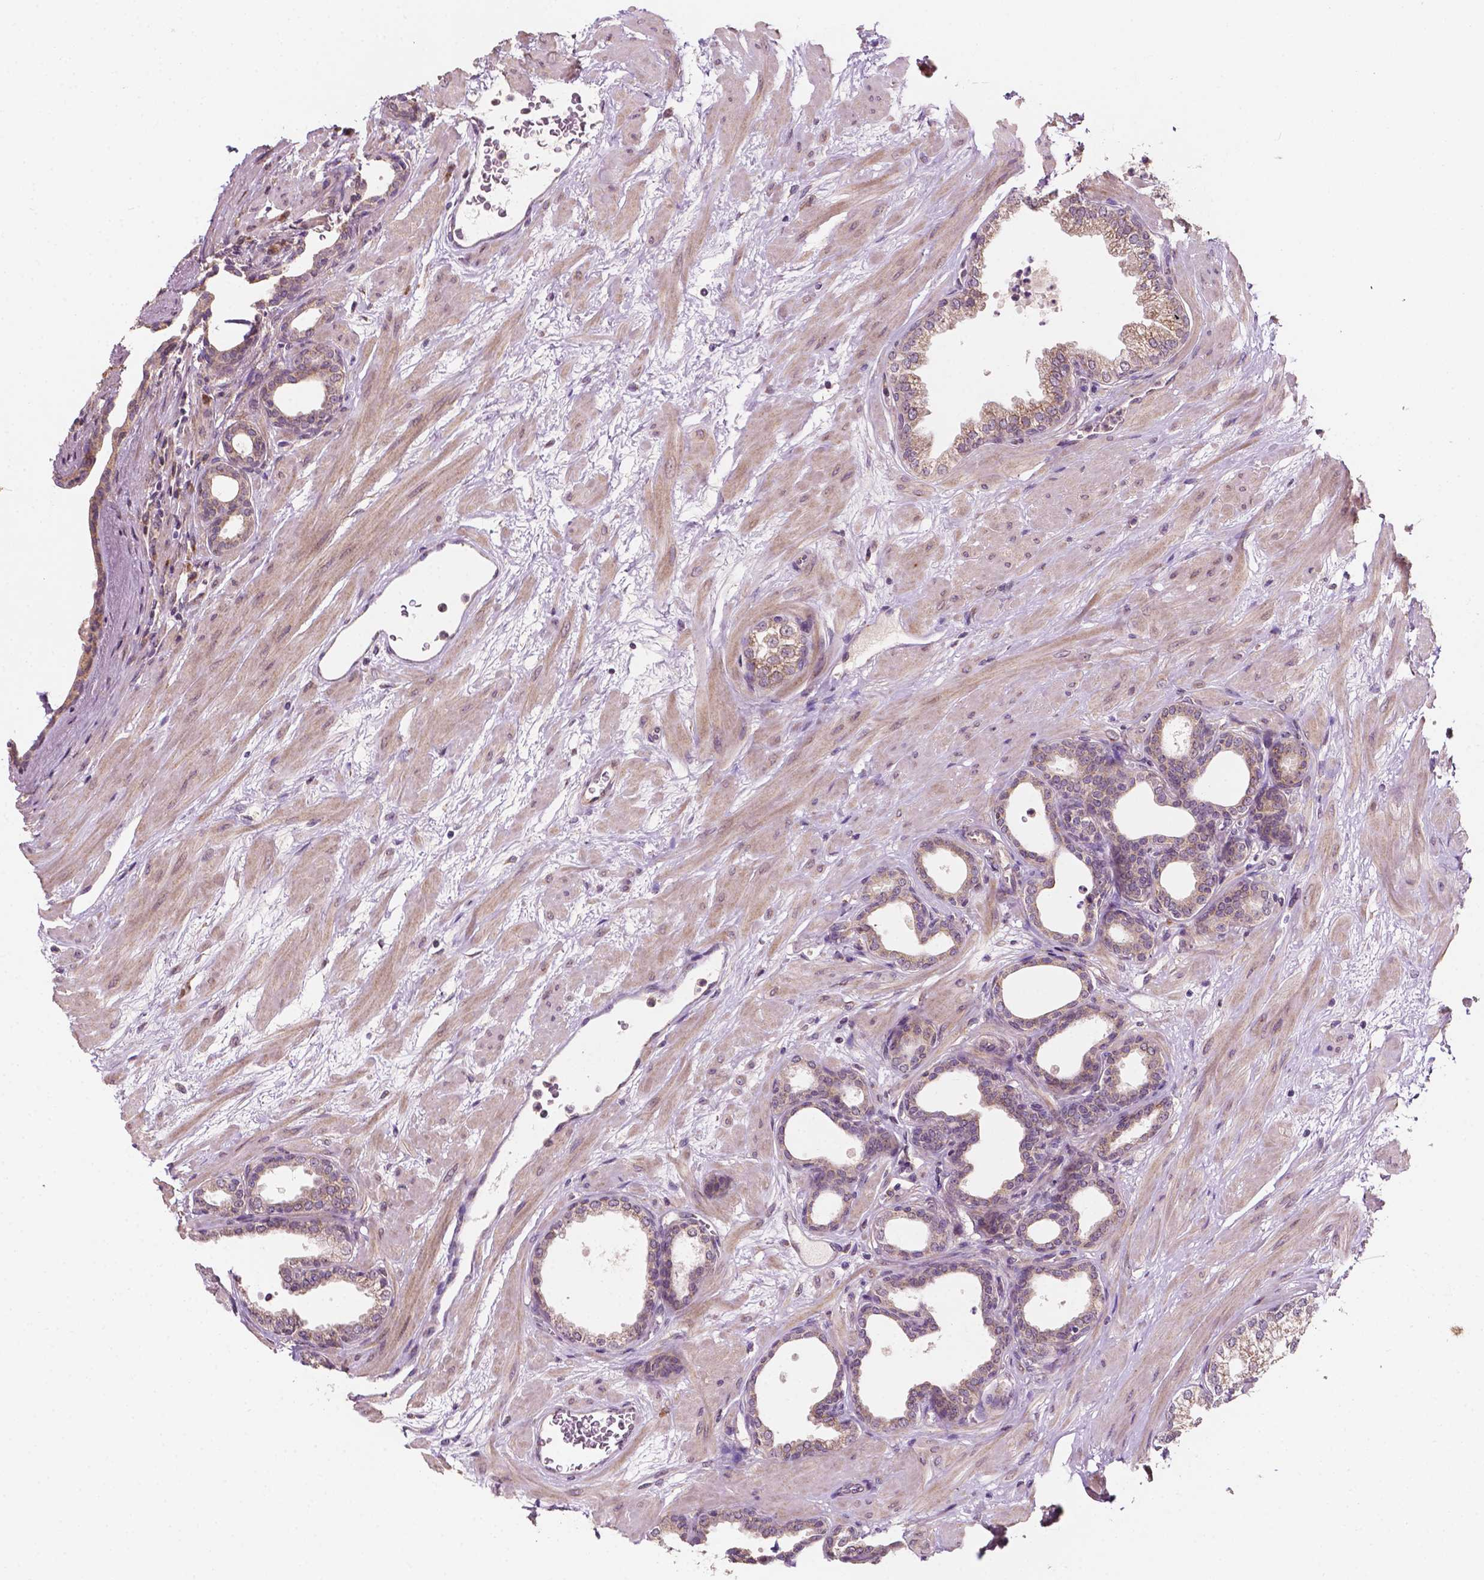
{"staining": {"intensity": "weak", "quantity": "25%-75%", "location": "cytoplasmic/membranous"}, "tissue": "prostate", "cell_type": "Glandular cells", "image_type": "normal", "snomed": [{"axis": "morphology", "description": "Normal tissue, NOS"}, {"axis": "topography", "description": "Prostate"}], "caption": "A brown stain highlights weak cytoplasmic/membranous expression of a protein in glandular cells of unremarkable prostate. The staining was performed using DAB (3,3'-diaminobenzidine) to visualize the protein expression in brown, while the nuclei were stained in blue with hematoxylin (Magnification: 20x).", "gene": "EBAG9", "patient": {"sex": "male", "age": 37}}